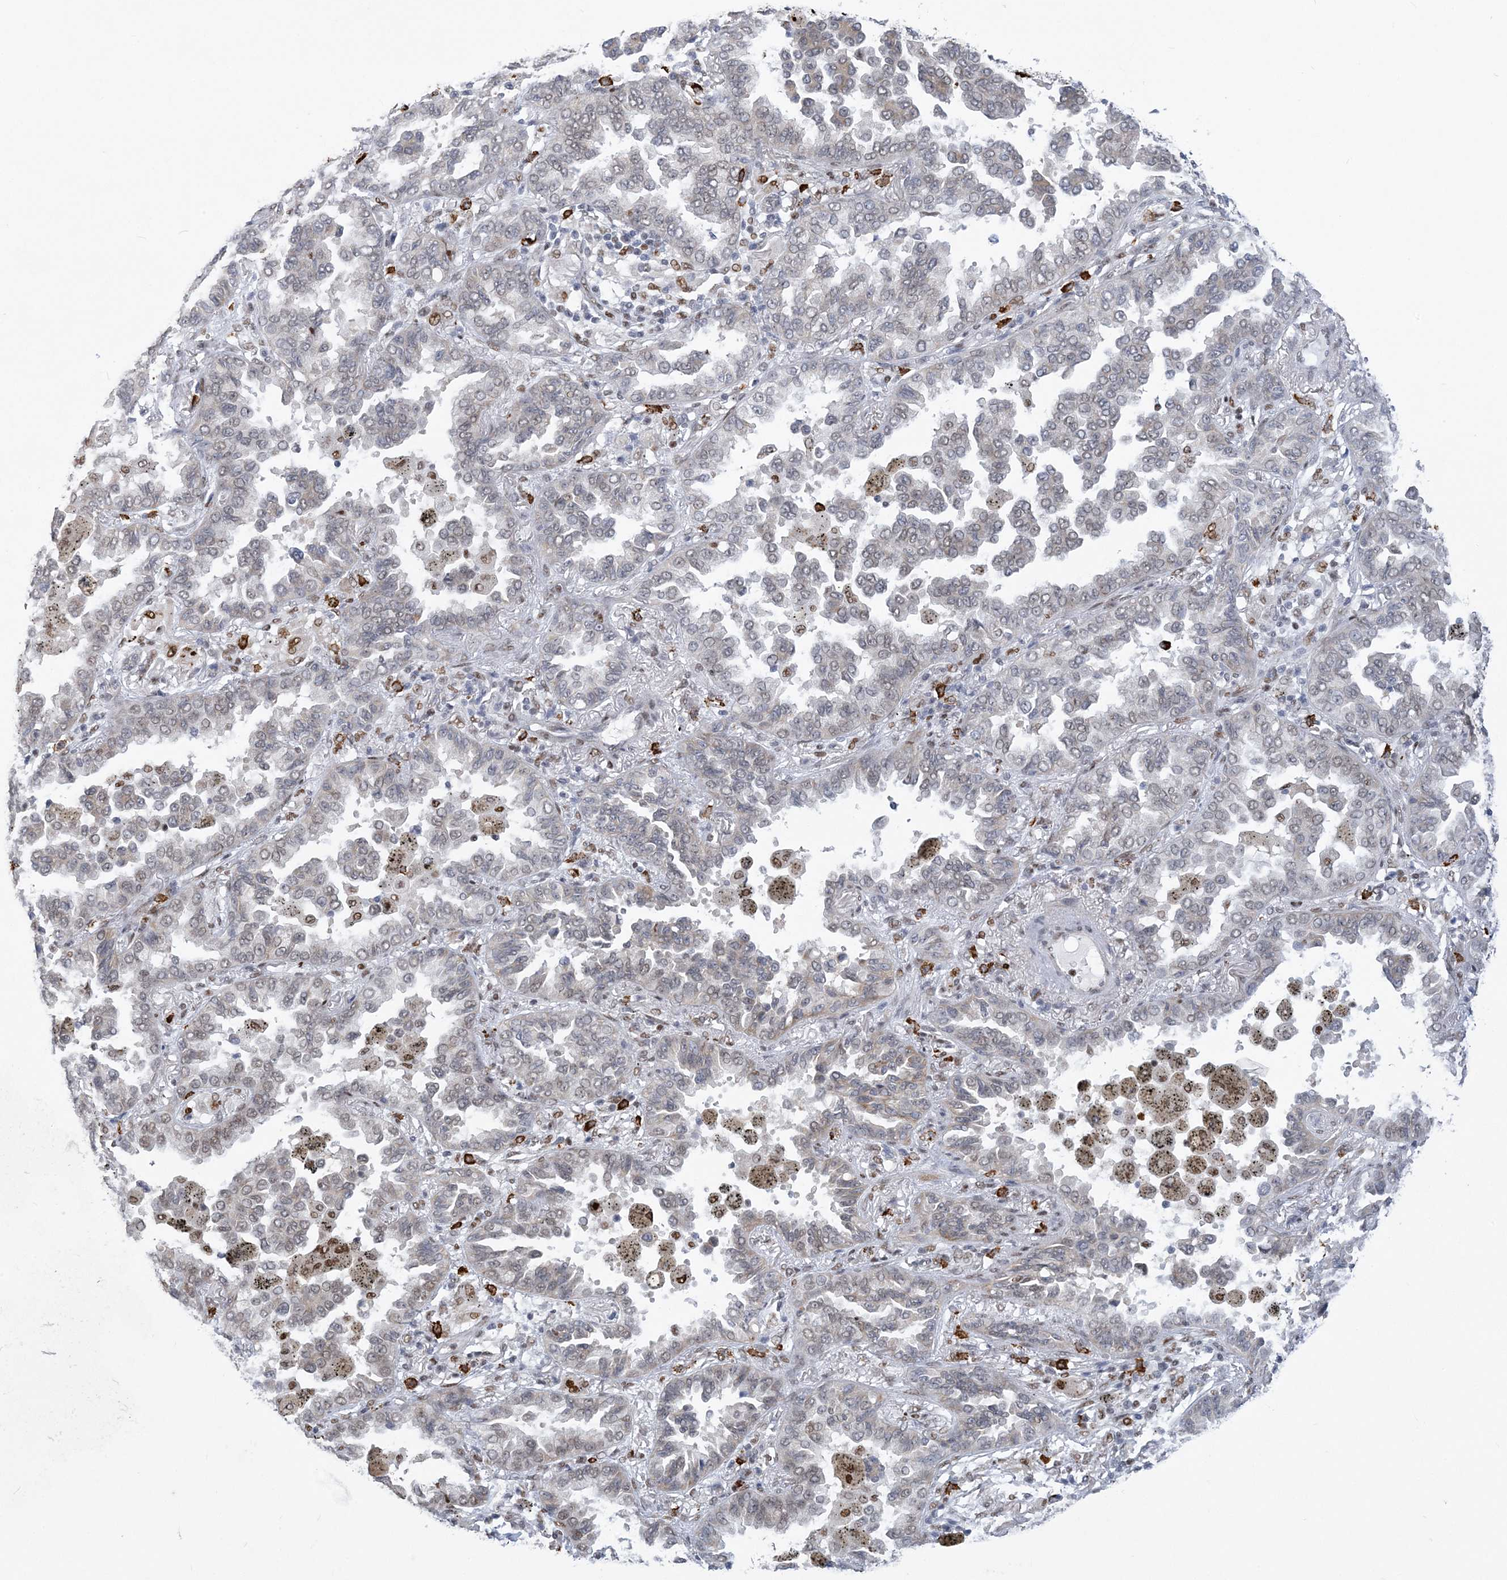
{"staining": {"intensity": "negative", "quantity": "none", "location": "none"}, "tissue": "lung cancer", "cell_type": "Tumor cells", "image_type": "cancer", "snomed": [{"axis": "morphology", "description": "Normal tissue, NOS"}, {"axis": "morphology", "description": "Adenocarcinoma, NOS"}, {"axis": "topography", "description": "Lung"}], "caption": "The photomicrograph demonstrates no significant positivity in tumor cells of lung adenocarcinoma.", "gene": "ZBTB7A", "patient": {"sex": "male", "age": 59}}